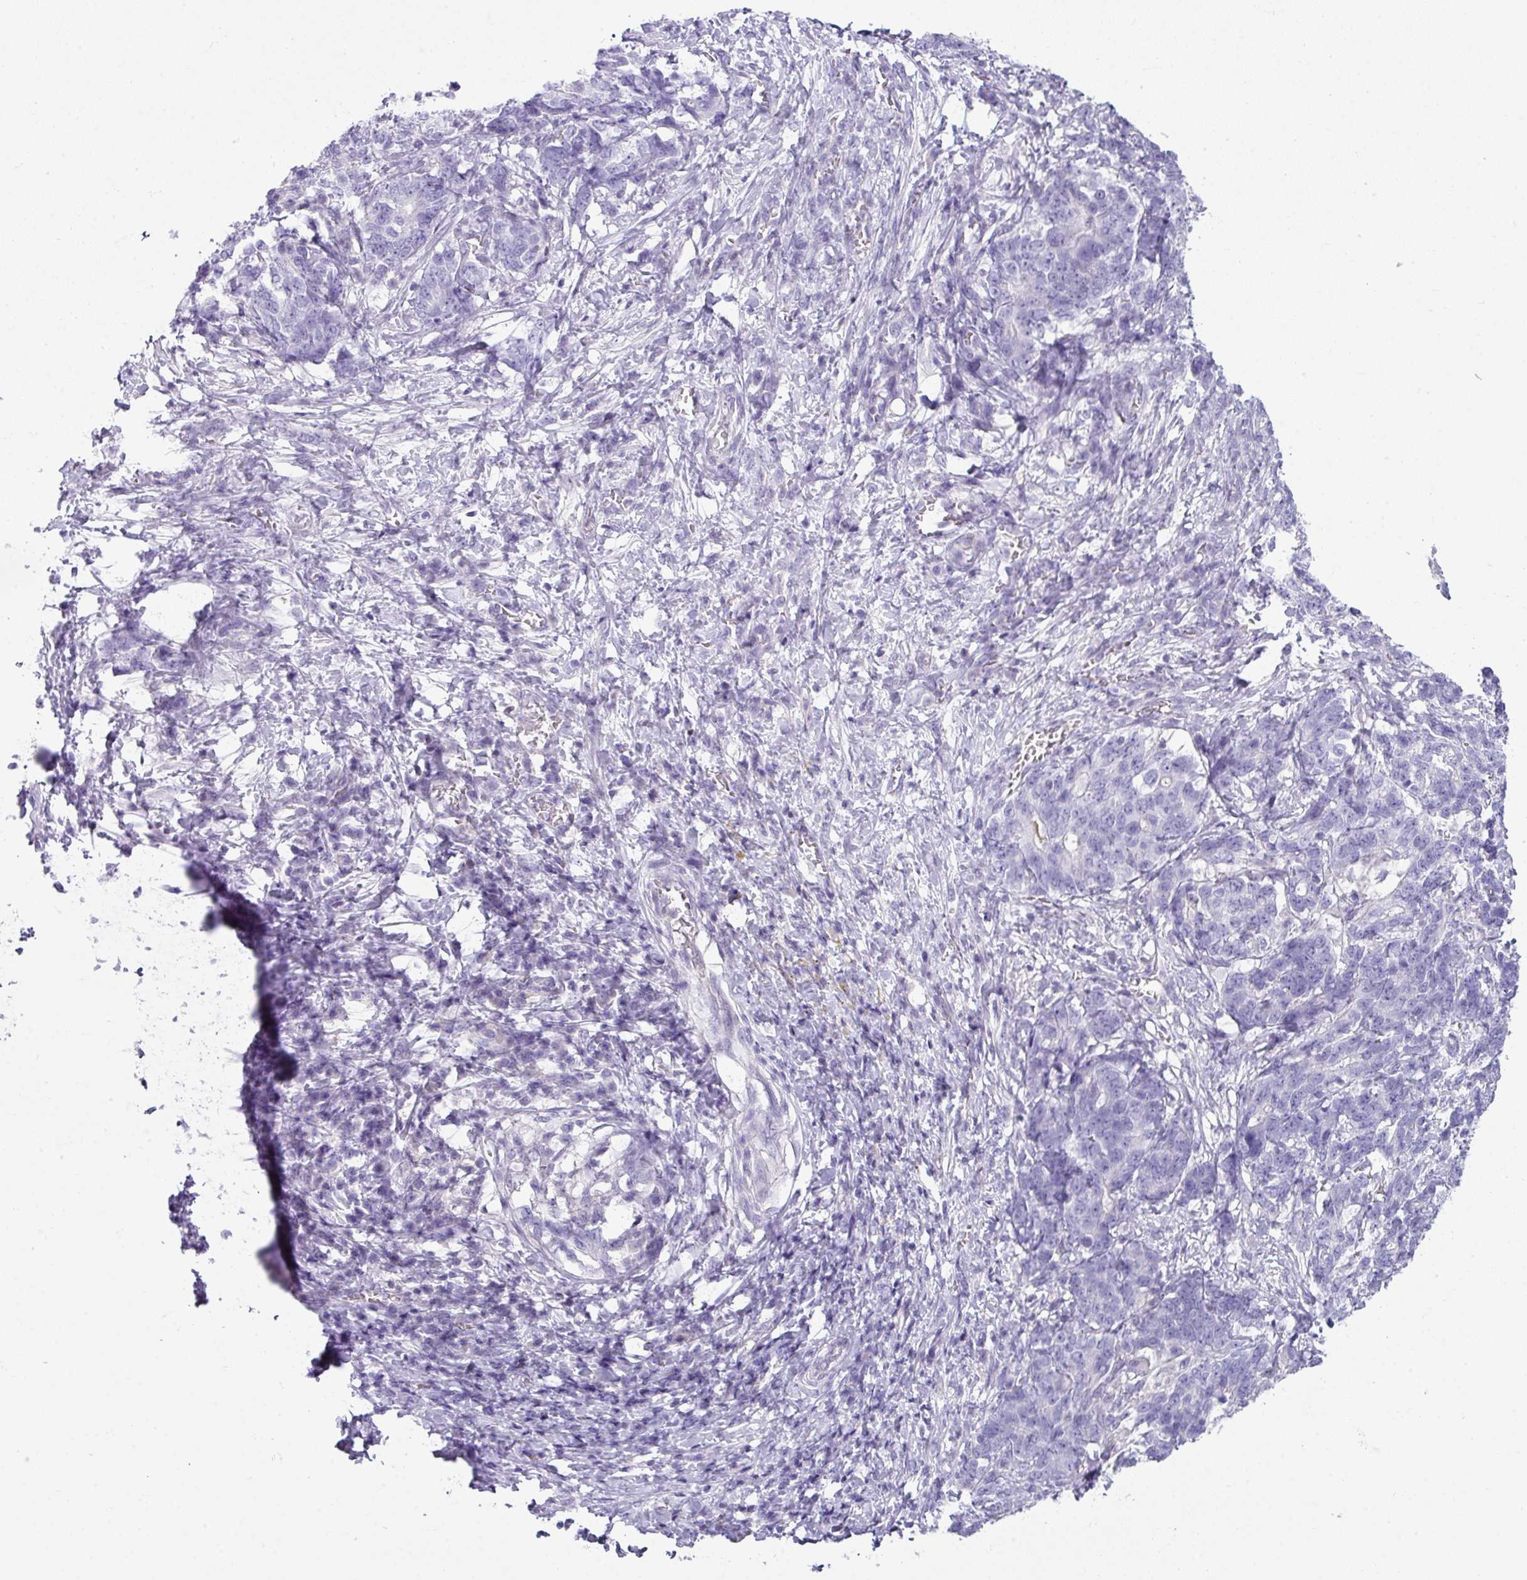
{"staining": {"intensity": "negative", "quantity": "none", "location": "none"}, "tissue": "stomach cancer", "cell_type": "Tumor cells", "image_type": "cancer", "snomed": [{"axis": "morphology", "description": "Normal tissue, NOS"}, {"axis": "morphology", "description": "Adenocarcinoma, NOS"}, {"axis": "topography", "description": "Stomach"}], "caption": "DAB immunohistochemical staining of human stomach cancer displays no significant staining in tumor cells.", "gene": "STAT5A", "patient": {"sex": "female", "age": 64}}